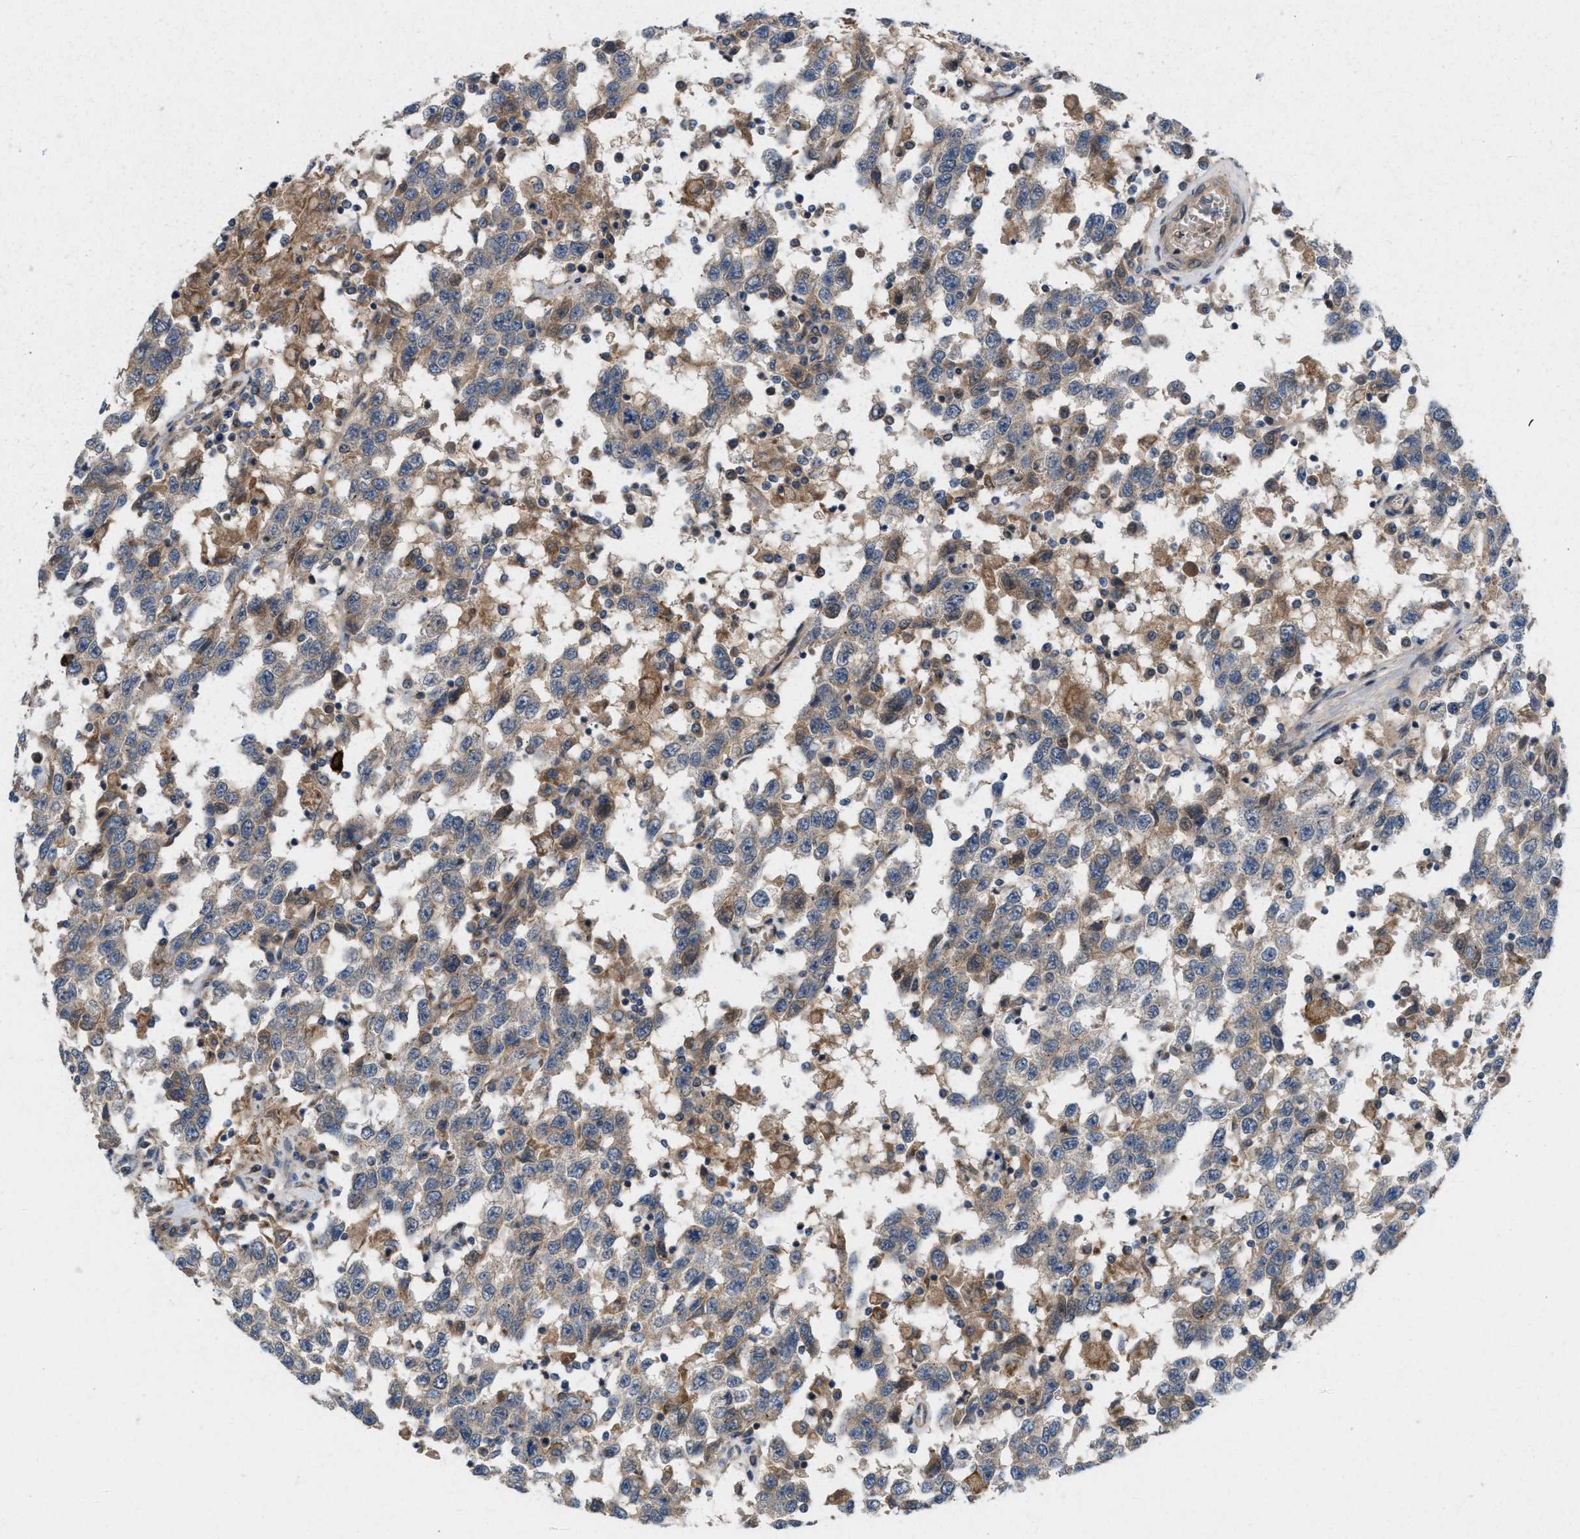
{"staining": {"intensity": "weak", "quantity": ">75%", "location": "cytoplasmic/membranous"}, "tissue": "testis cancer", "cell_type": "Tumor cells", "image_type": "cancer", "snomed": [{"axis": "morphology", "description": "Seminoma, NOS"}, {"axis": "topography", "description": "Testis"}], "caption": "Human testis cancer (seminoma) stained with a brown dye shows weak cytoplasmic/membranous positive expression in about >75% of tumor cells.", "gene": "CYB5D1", "patient": {"sex": "male", "age": 41}}